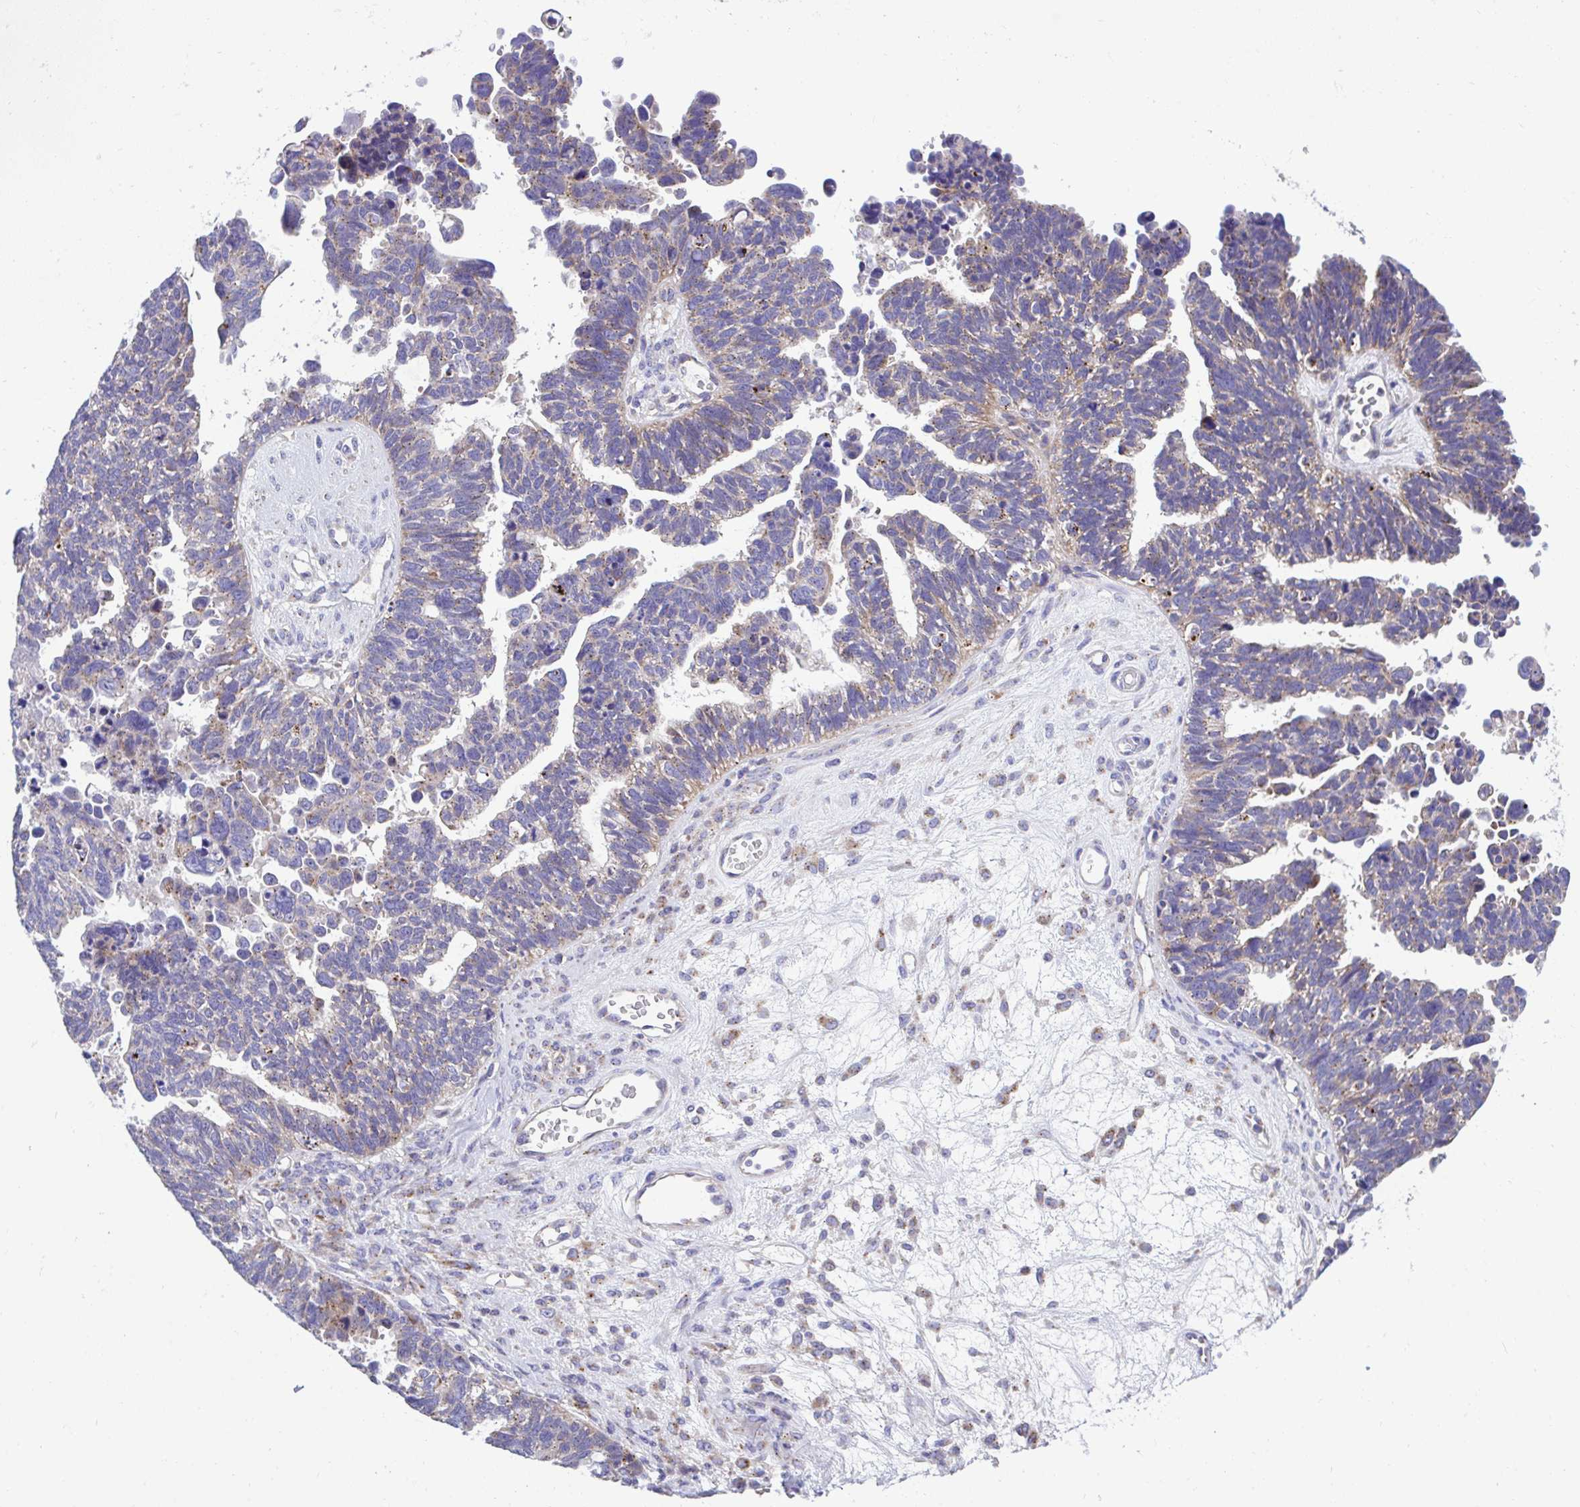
{"staining": {"intensity": "weak", "quantity": "25%-75%", "location": "cytoplasmic/membranous"}, "tissue": "ovarian cancer", "cell_type": "Tumor cells", "image_type": "cancer", "snomed": [{"axis": "morphology", "description": "Cystadenocarcinoma, serous, NOS"}, {"axis": "topography", "description": "Ovary"}], "caption": "Human serous cystadenocarcinoma (ovarian) stained with a protein marker demonstrates weak staining in tumor cells.", "gene": "MRPS16", "patient": {"sex": "female", "age": 60}}